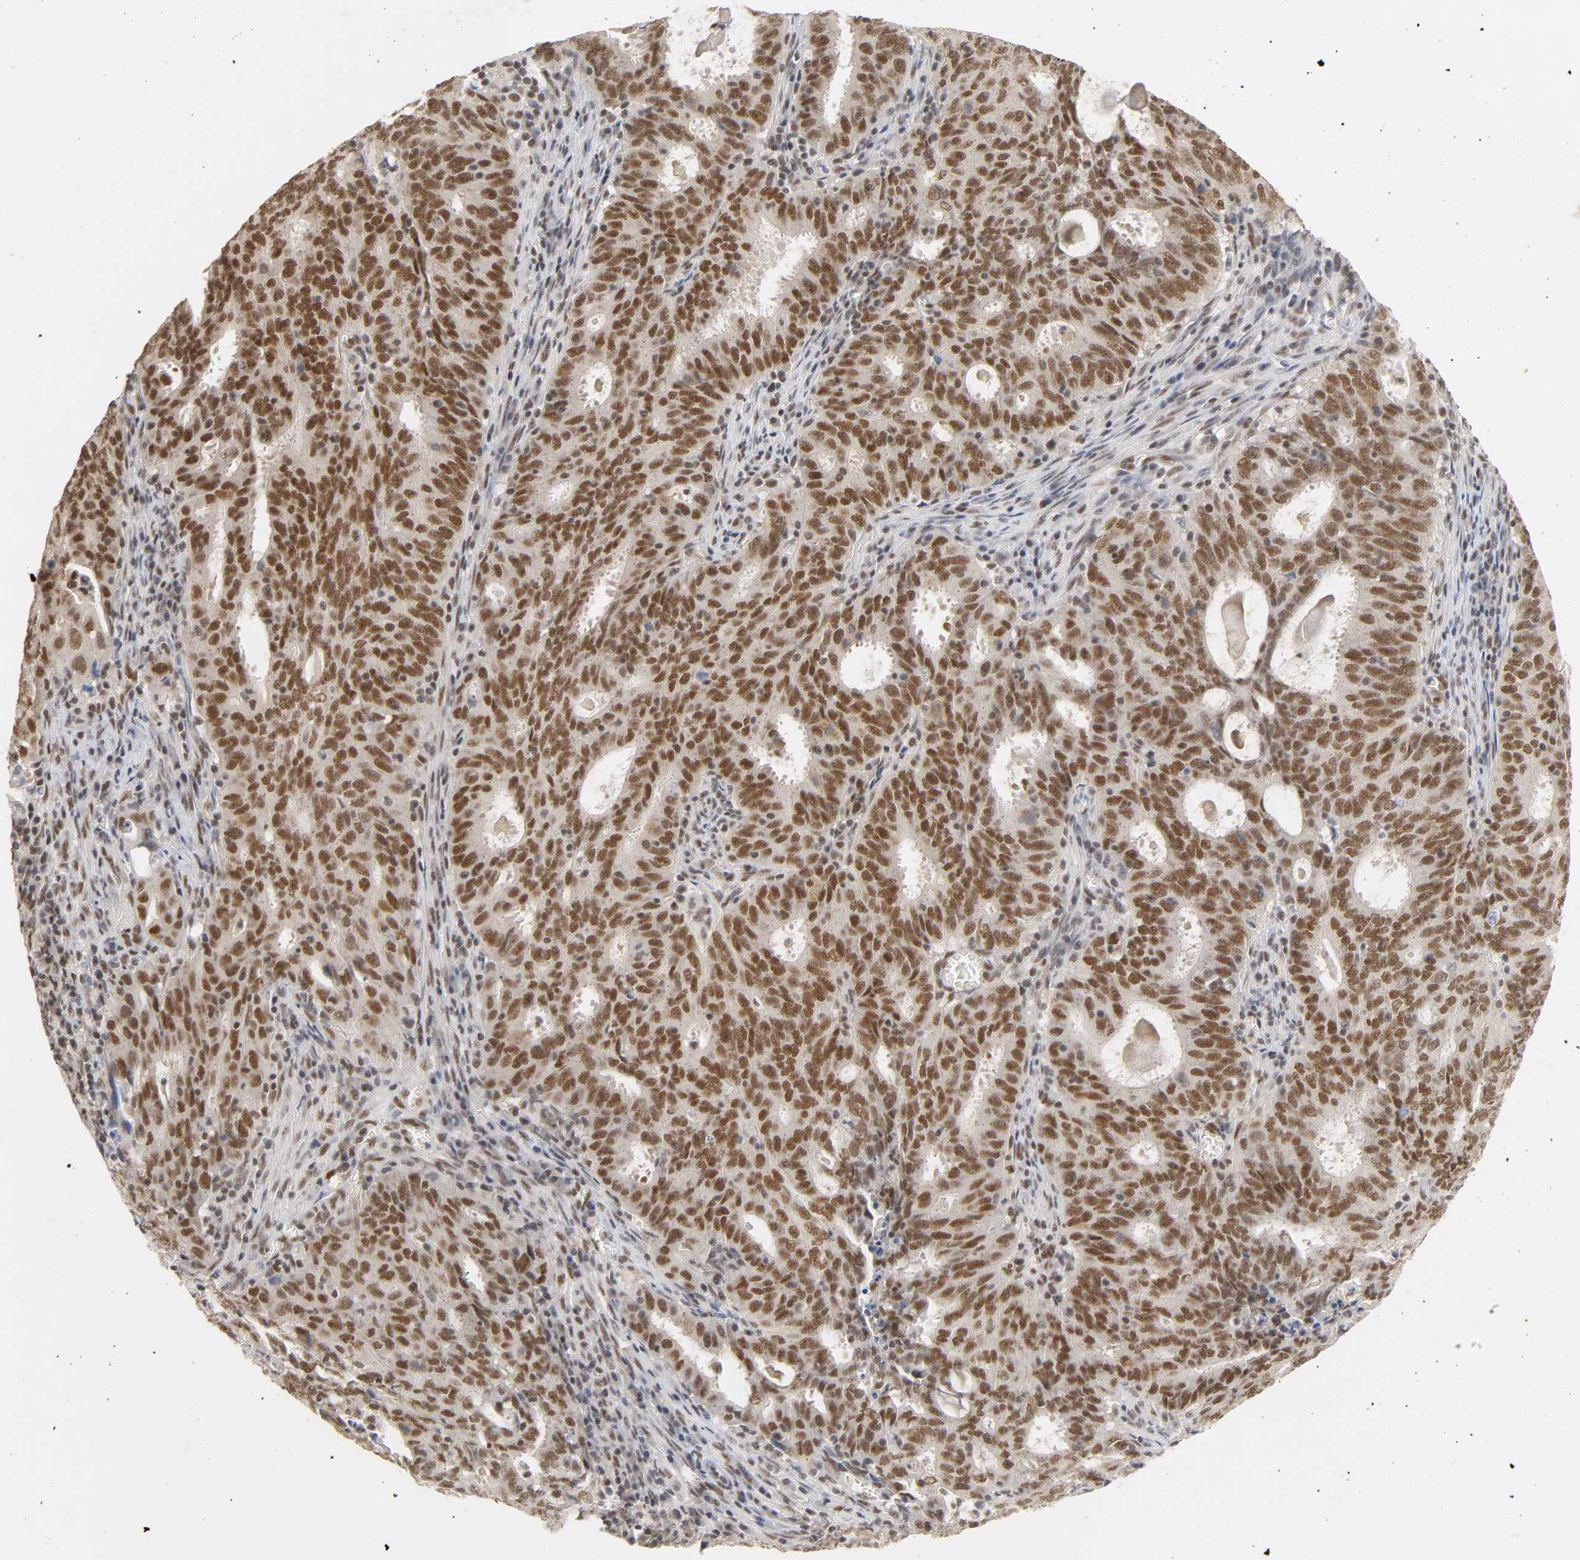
{"staining": {"intensity": "moderate", "quantity": ">75%", "location": "nuclear"}, "tissue": "cervical cancer", "cell_type": "Tumor cells", "image_type": "cancer", "snomed": [{"axis": "morphology", "description": "Adenocarcinoma, NOS"}, {"axis": "topography", "description": "Cervix"}], "caption": "A brown stain shows moderate nuclear expression of a protein in human adenocarcinoma (cervical) tumor cells.", "gene": "NCOA6", "patient": {"sex": "female", "age": 44}}